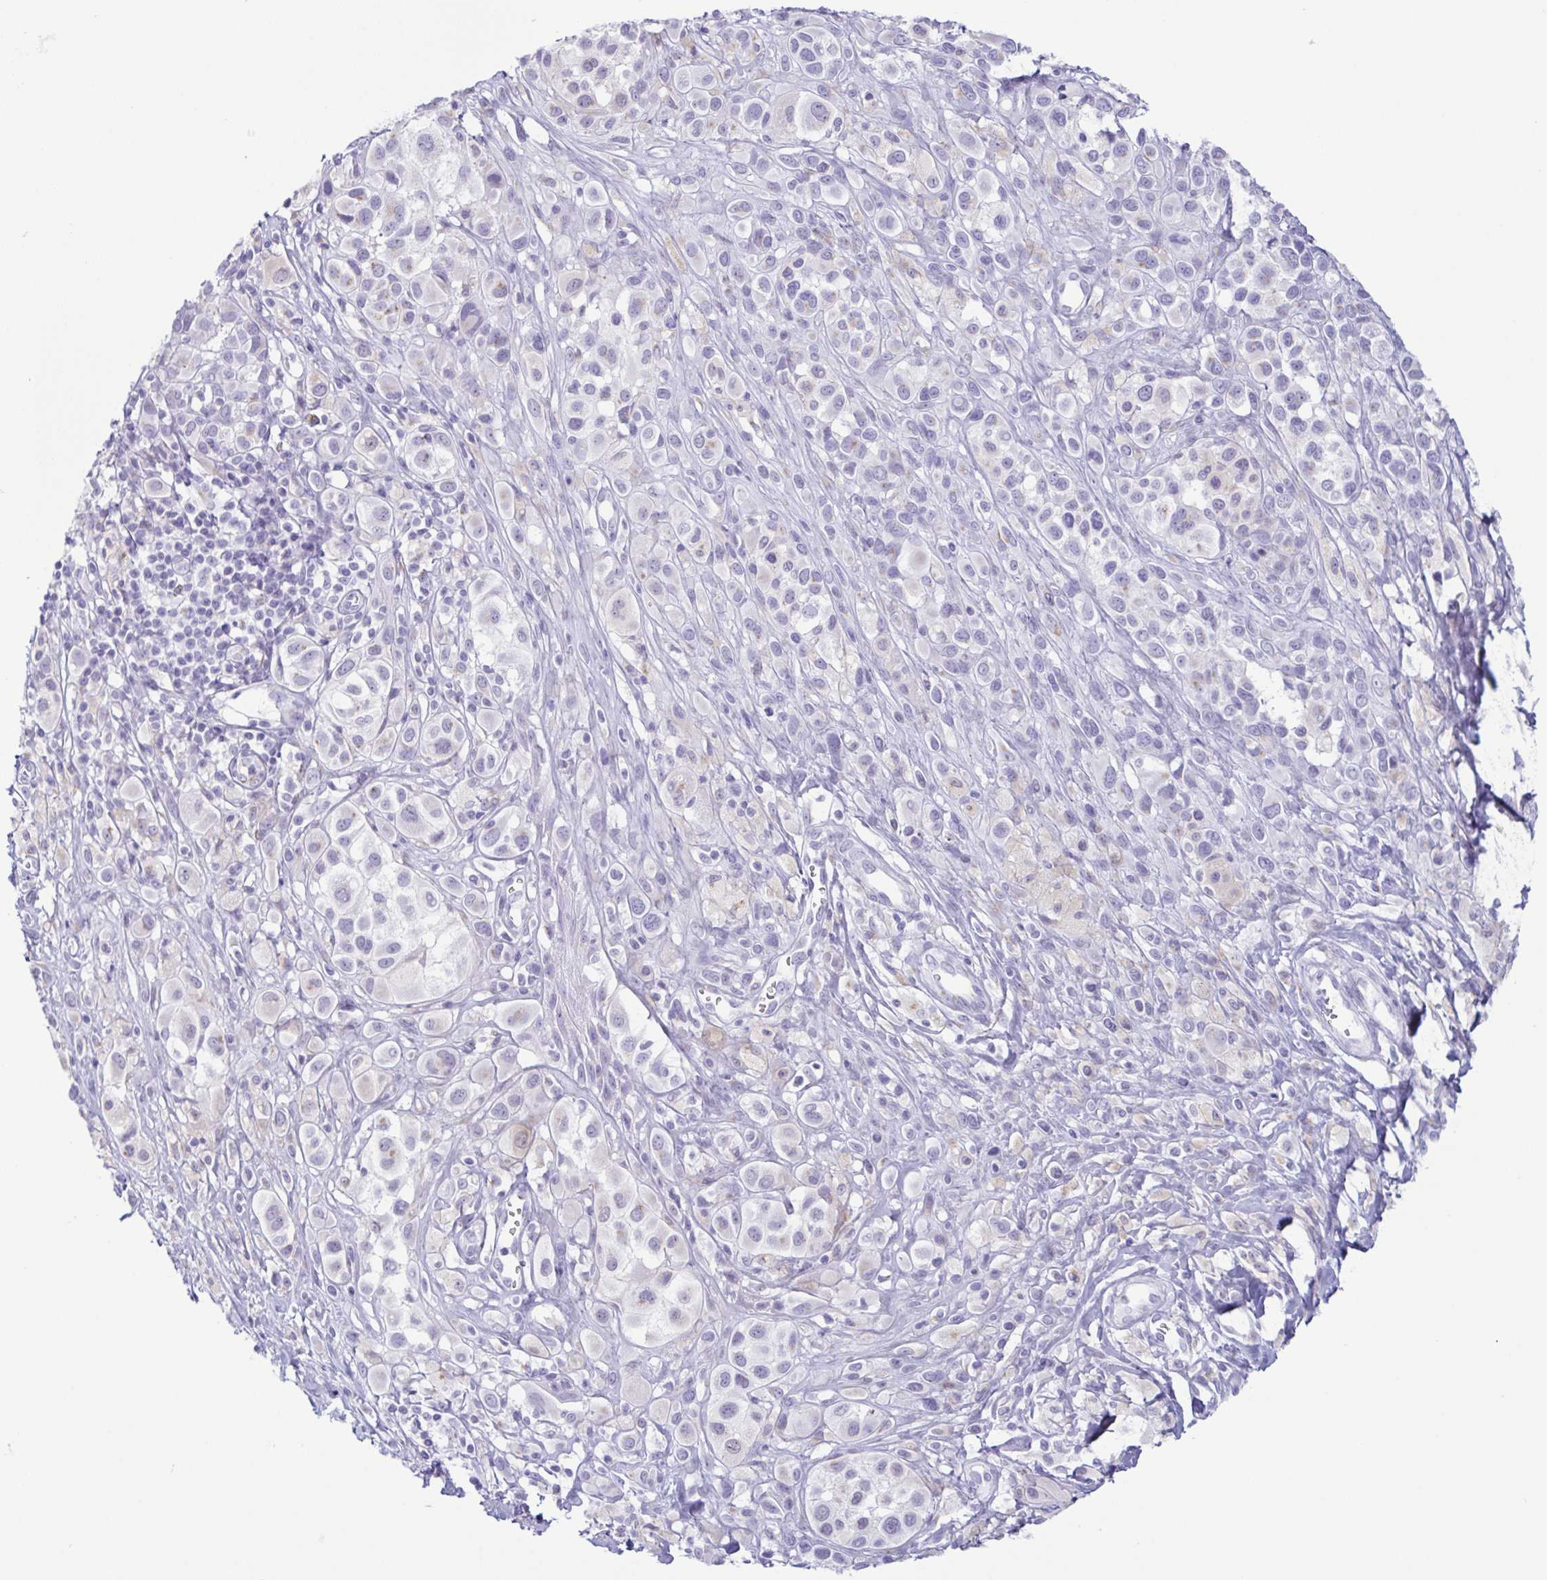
{"staining": {"intensity": "negative", "quantity": "none", "location": "none"}, "tissue": "melanoma", "cell_type": "Tumor cells", "image_type": "cancer", "snomed": [{"axis": "morphology", "description": "Malignant melanoma, NOS"}, {"axis": "topography", "description": "Skin"}], "caption": "There is no significant positivity in tumor cells of malignant melanoma.", "gene": "AZU1", "patient": {"sex": "male", "age": 77}}